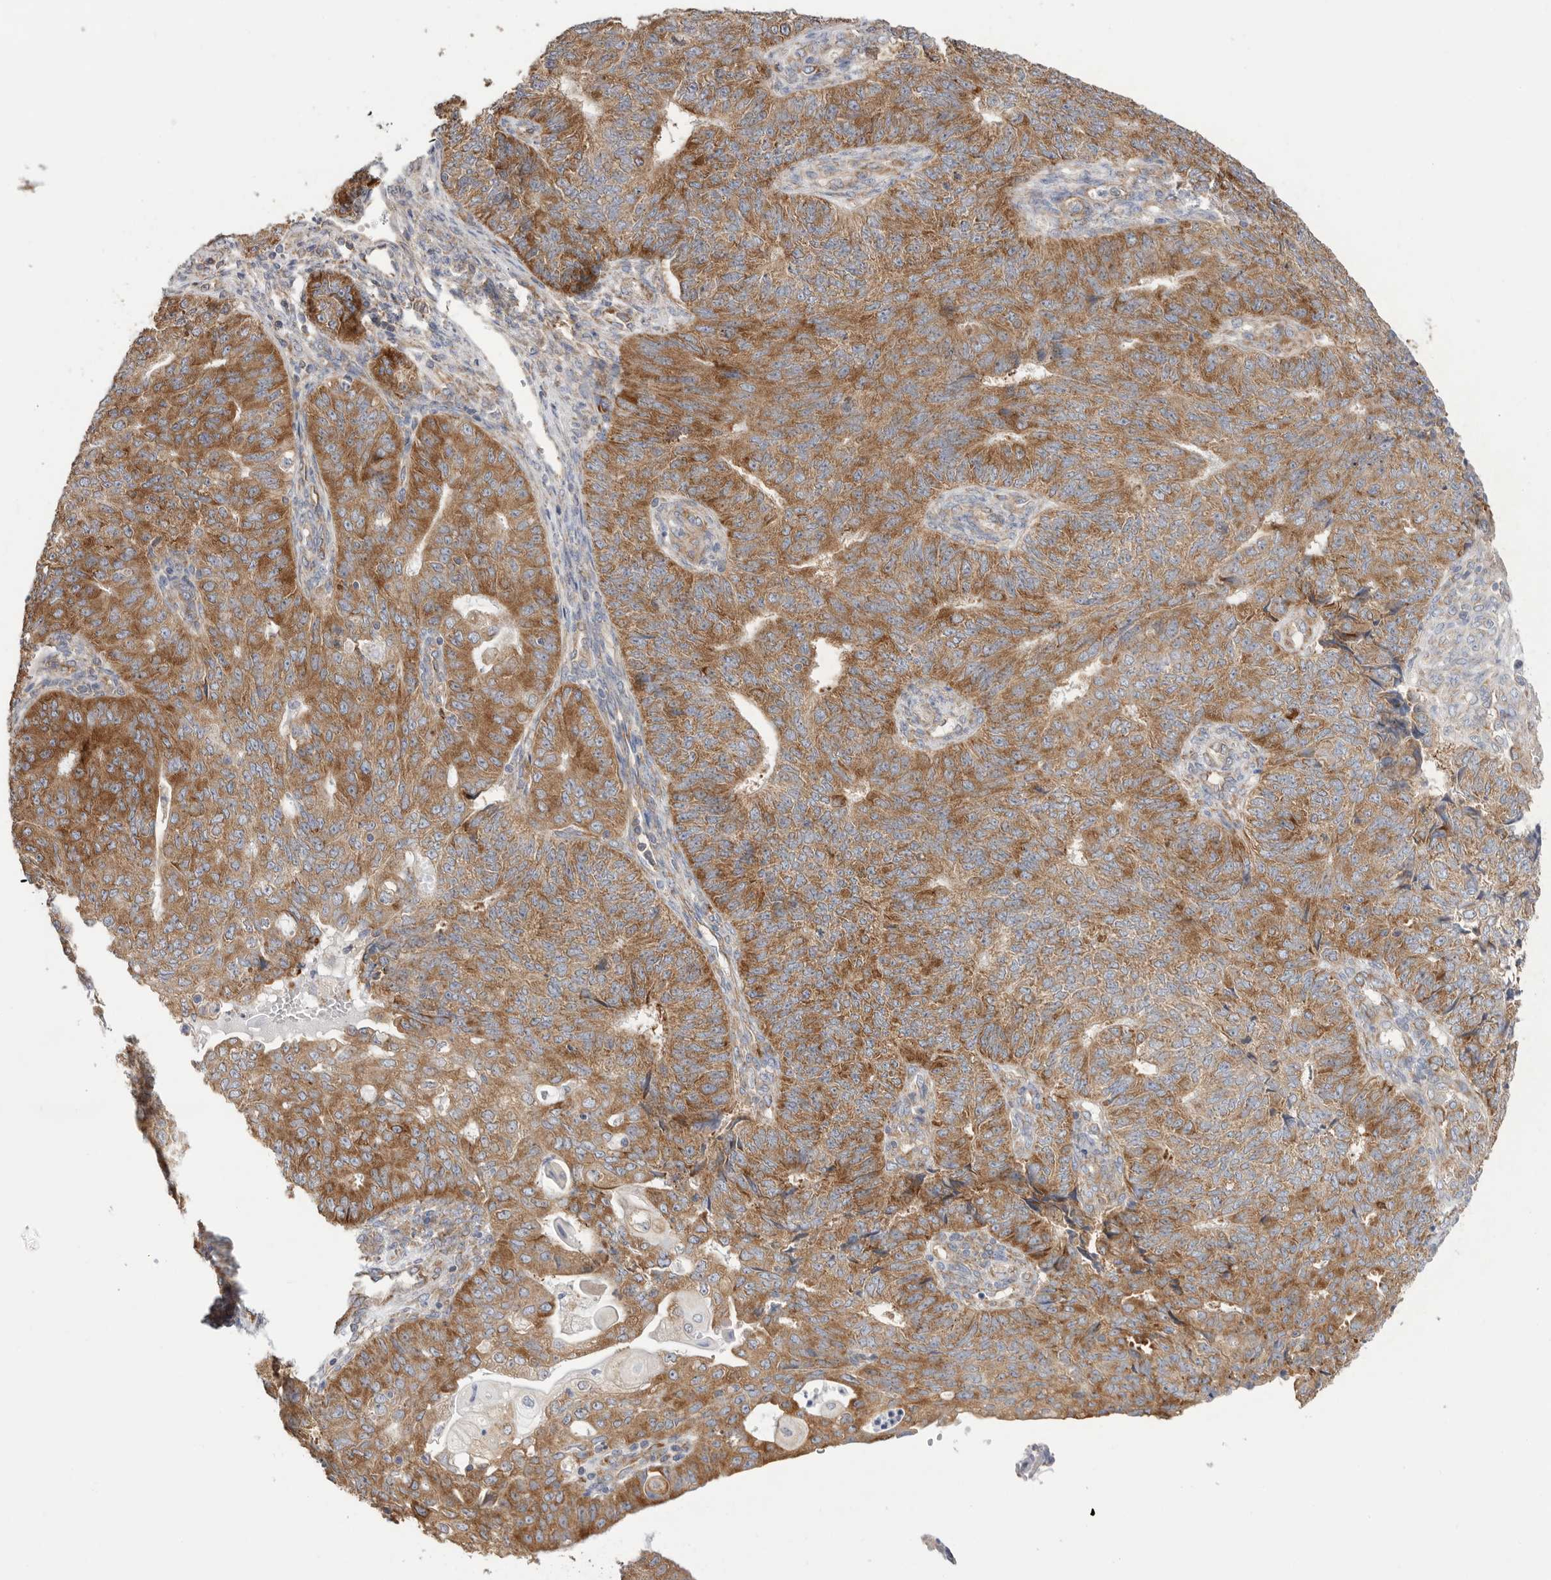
{"staining": {"intensity": "moderate", "quantity": ">75%", "location": "cytoplasmic/membranous"}, "tissue": "endometrial cancer", "cell_type": "Tumor cells", "image_type": "cancer", "snomed": [{"axis": "morphology", "description": "Adenocarcinoma, NOS"}, {"axis": "topography", "description": "Endometrium"}], "caption": "Immunohistochemical staining of human endometrial cancer reveals medium levels of moderate cytoplasmic/membranous protein staining in about >75% of tumor cells.", "gene": "SERBP1", "patient": {"sex": "female", "age": 32}}